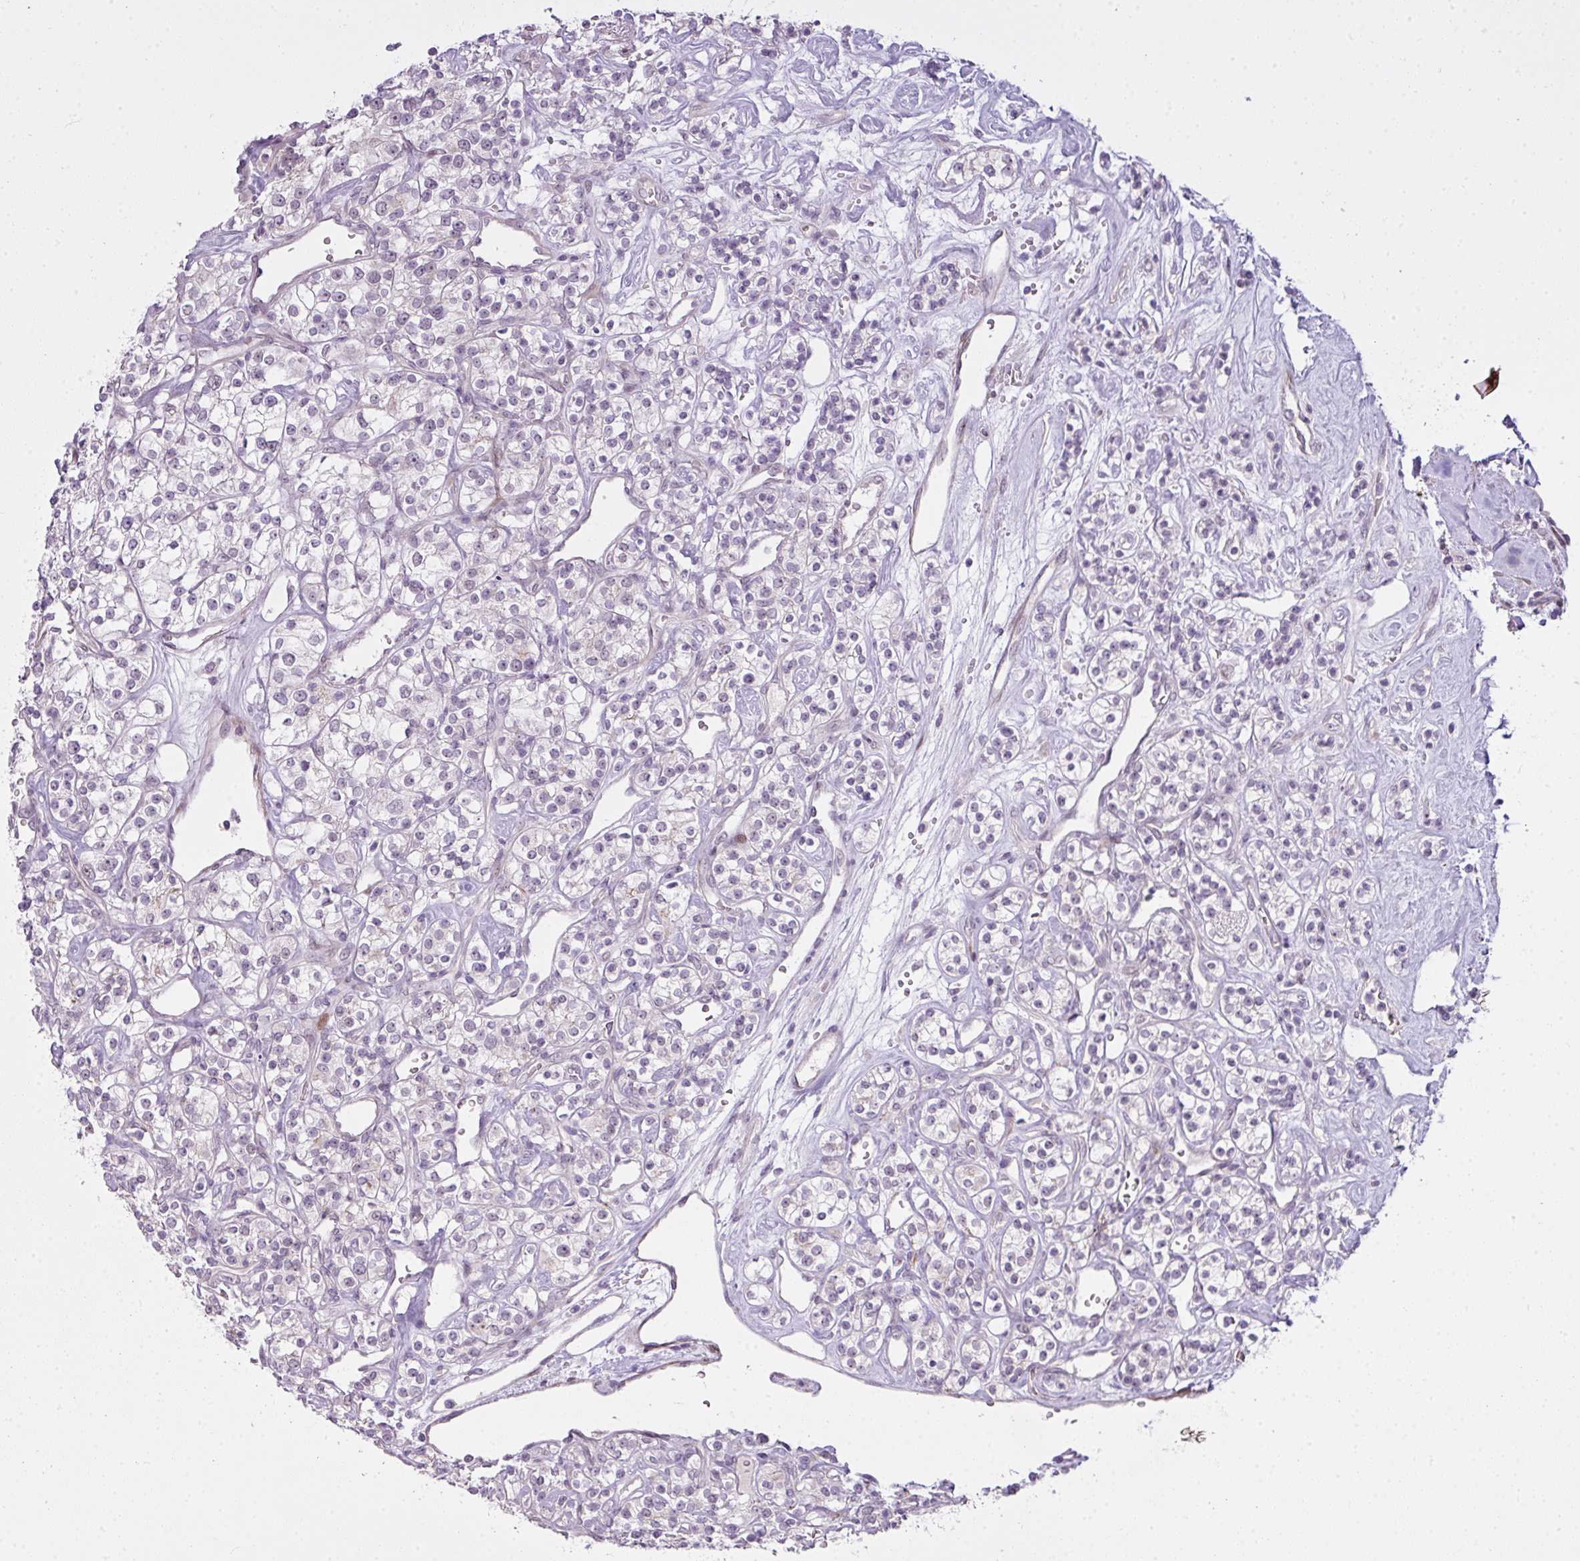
{"staining": {"intensity": "moderate", "quantity": "<25%", "location": "nuclear"}, "tissue": "renal cancer", "cell_type": "Tumor cells", "image_type": "cancer", "snomed": [{"axis": "morphology", "description": "Adenocarcinoma, NOS"}, {"axis": "topography", "description": "Kidney"}], "caption": "Renal cancer (adenocarcinoma) was stained to show a protein in brown. There is low levels of moderate nuclear expression in about <25% of tumor cells.", "gene": "ZNF688", "patient": {"sex": "male", "age": 77}}